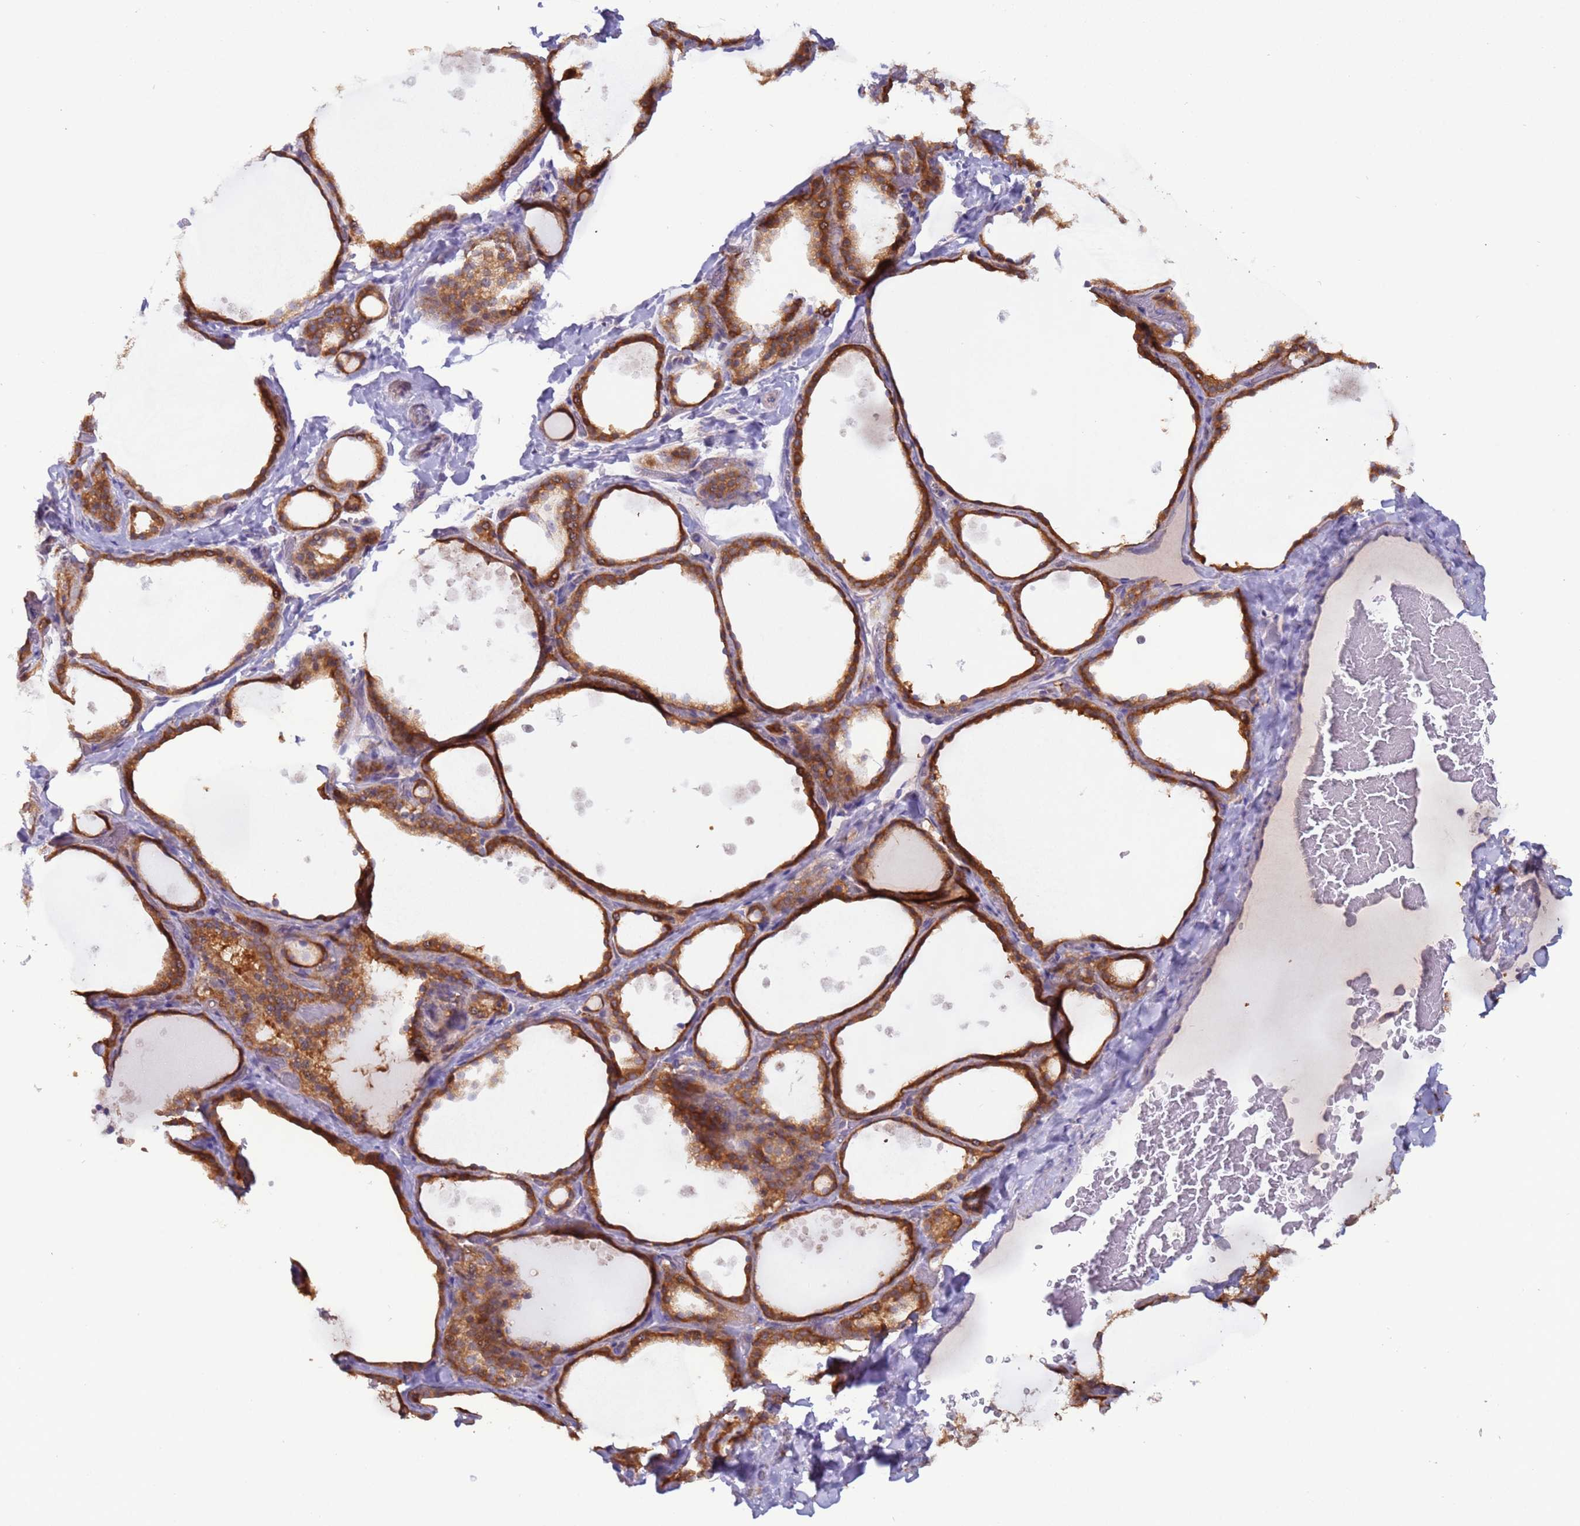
{"staining": {"intensity": "strong", "quantity": ">75%", "location": "cytoplasmic/membranous"}, "tissue": "thyroid gland", "cell_type": "Glandular cells", "image_type": "normal", "snomed": [{"axis": "morphology", "description": "Normal tissue, NOS"}, {"axis": "topography", "description": "Thyroid gland"}], "caption": "Strong cytoplasmic/membranous protein staining is appreciated in about >75% of glandular cells in thyroid gland. (DAB (3,3'-diaminobenzidine) IHC, brown staining for protein, blue staining for nuclei).", "gene": "UQCRQ", "patient": {"sex": "female", "age": 44}}